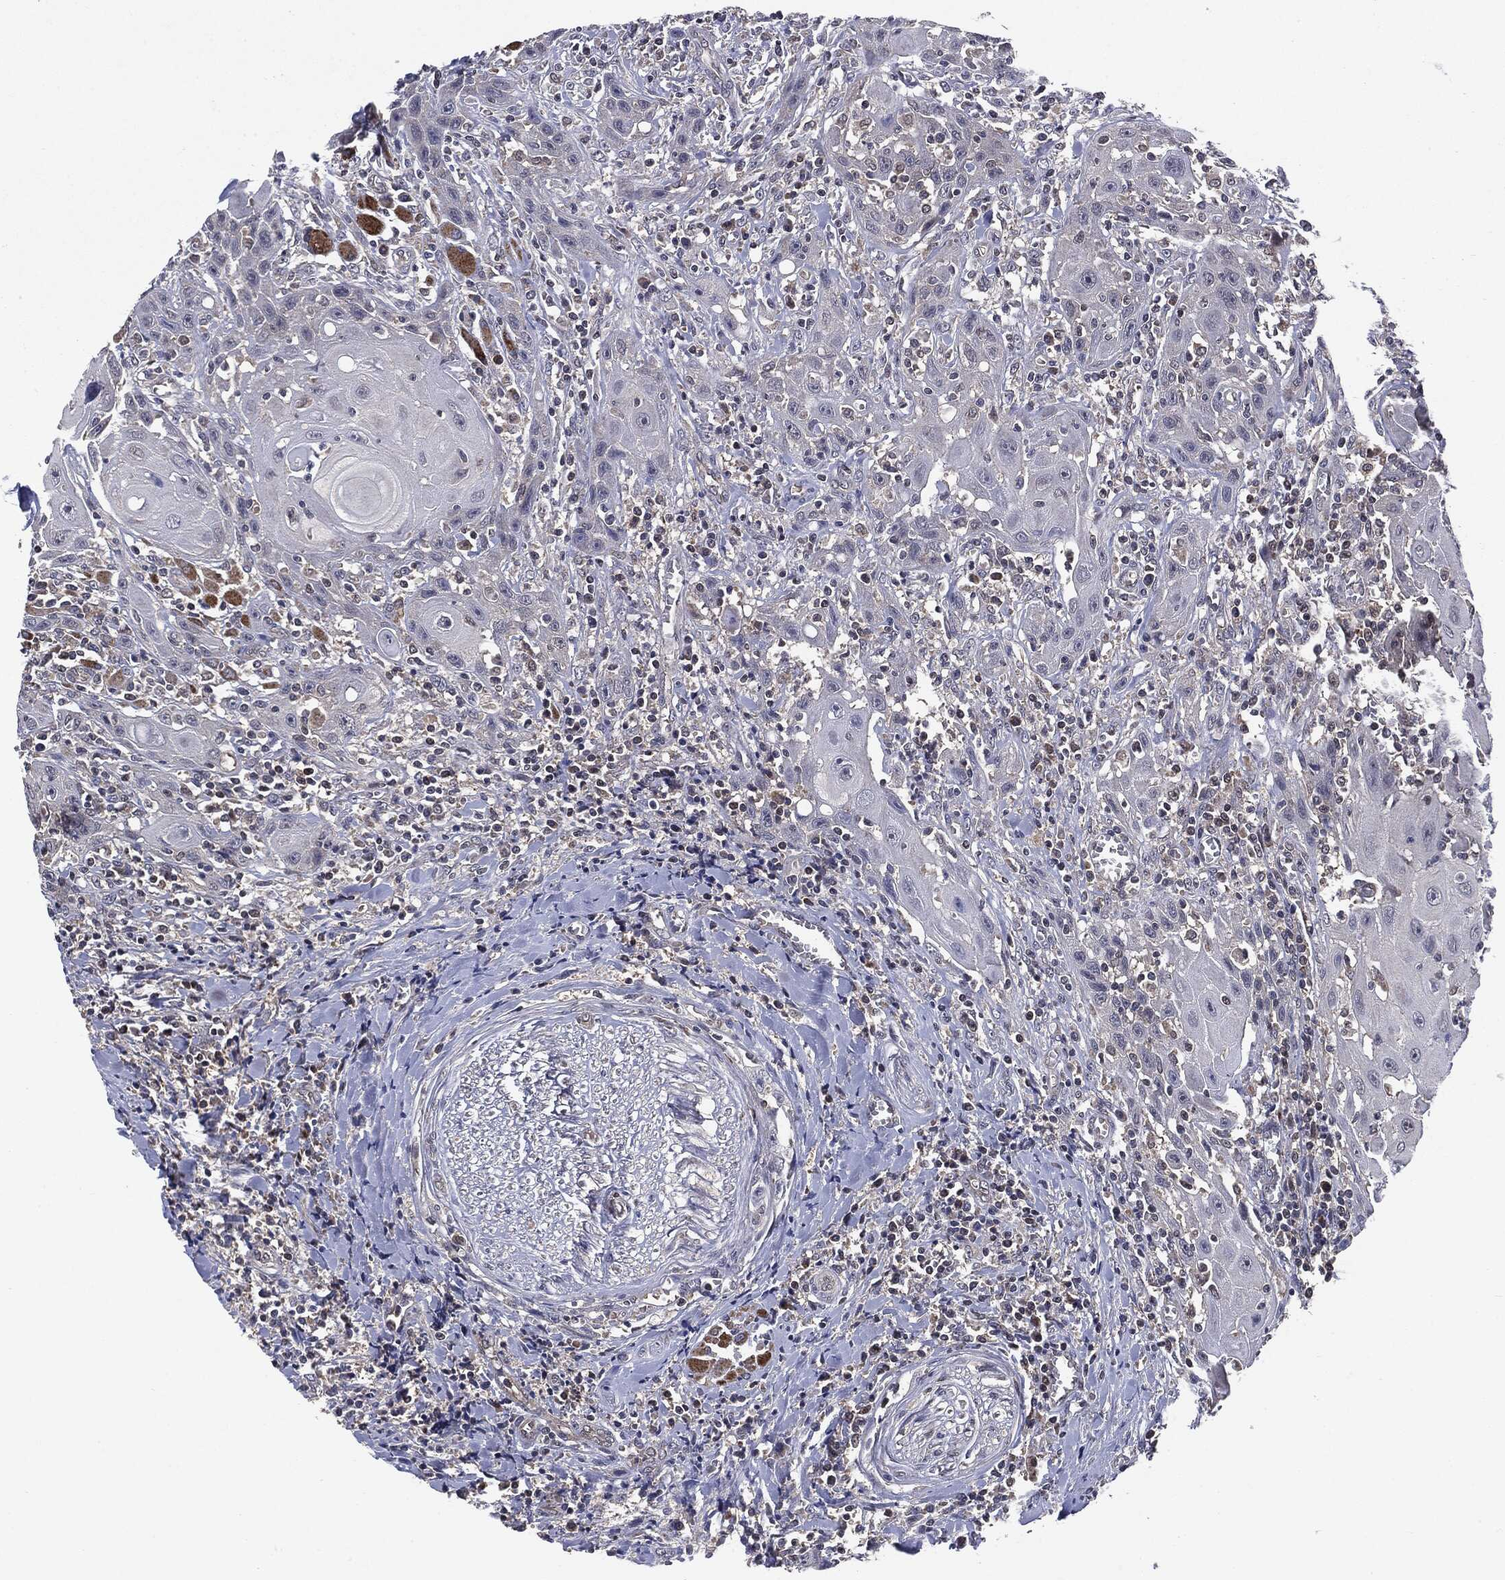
{"staining": {"intensity": "negative", "quantity": "none", "location": "none"}, "tissue": "head and neck cancer", "cell_type": "Tumor cells", "image_type": "cancer", "snomed": [{"axis": "morphology", "description": "Normal tissue, NOS"}, {"axis": "morphology", "description": "Squamous cell carcinoma, NOS"}, {"axis": "topography", "description": "Oral tissue"}, {"axis": "topography", "description": "Head-Neck"}], "caption": "The IHC image has no significant positivity in tumor cells of squamous cell carcinoma (head and neck) tissue.", "gene": "PTPA", "patient": {"sex": "male", "age": 71}}